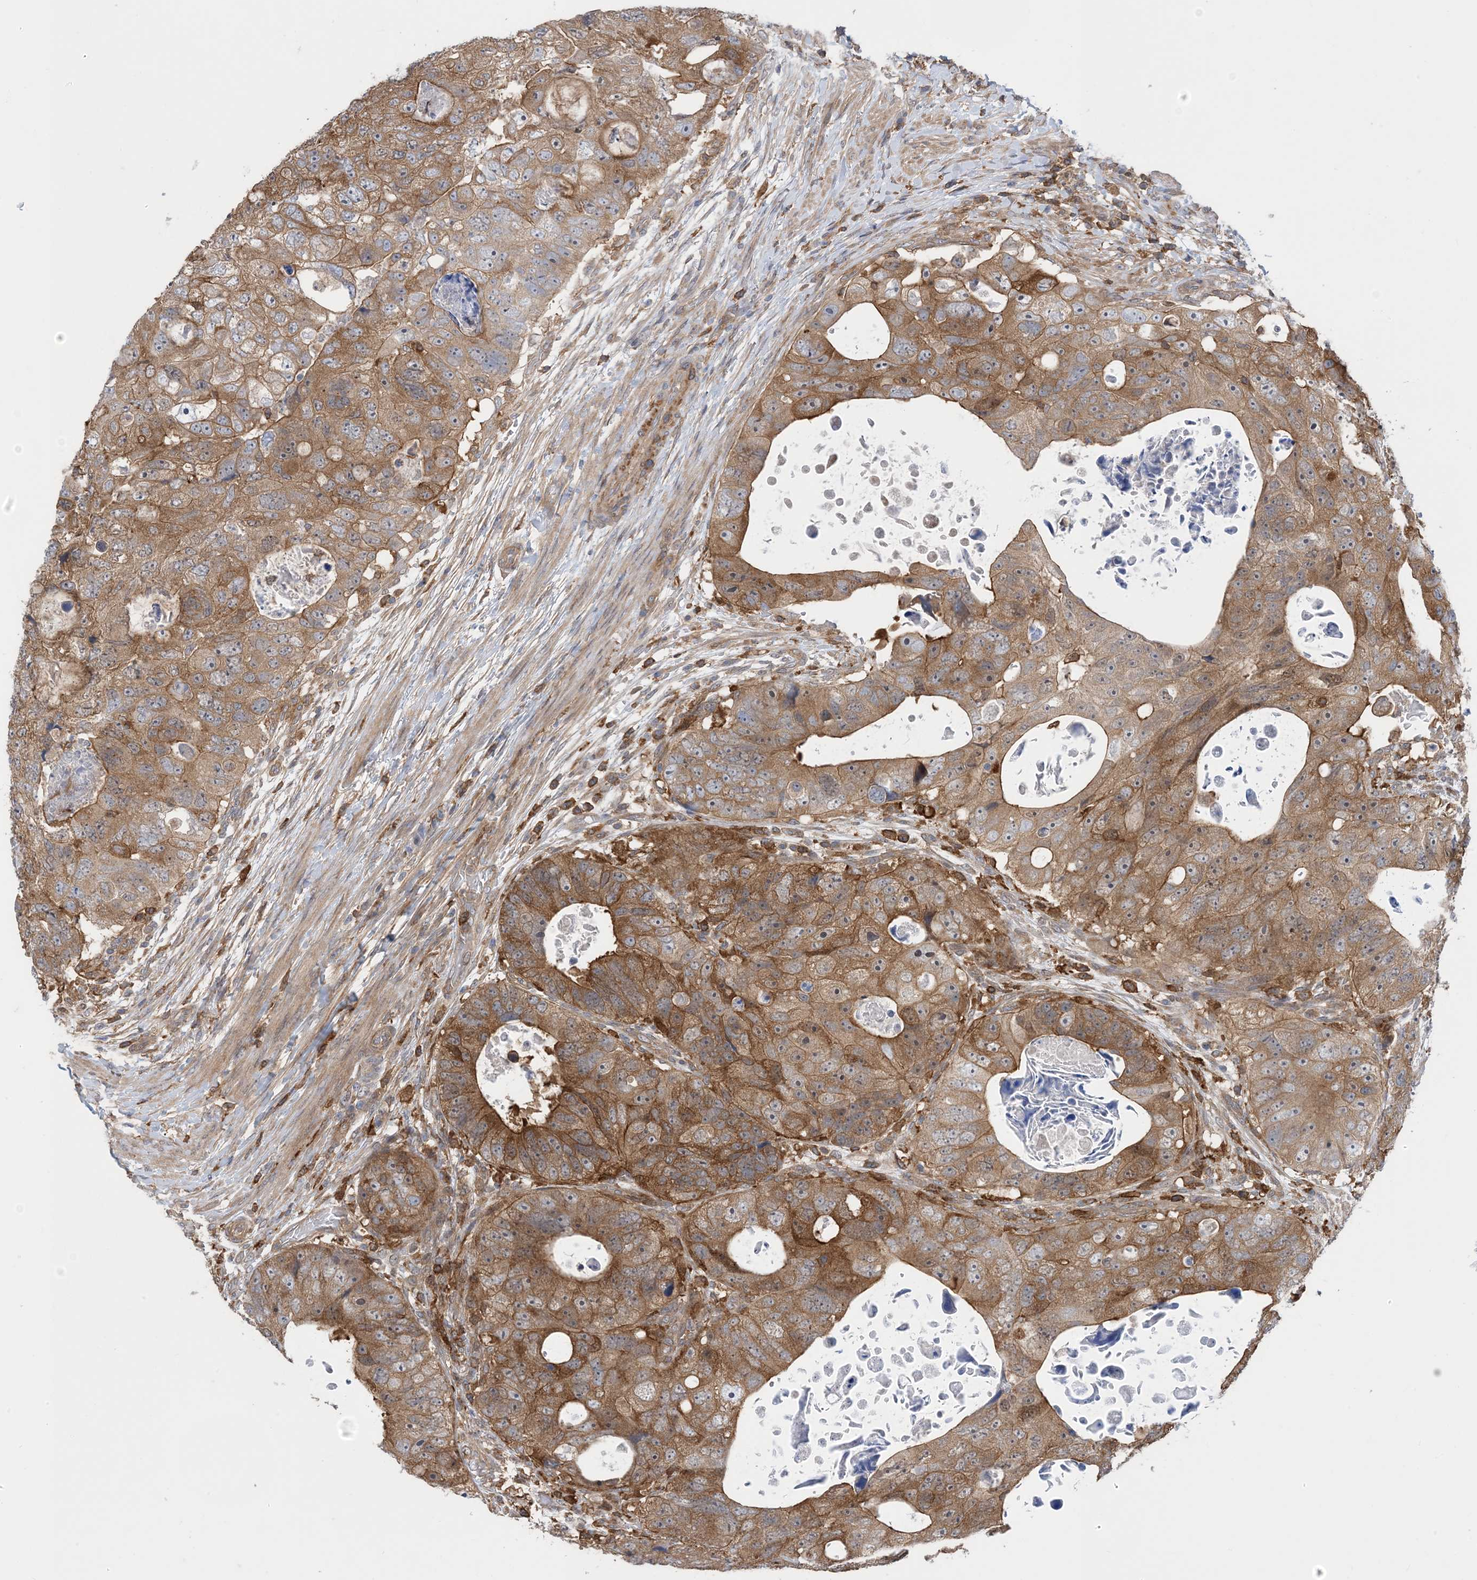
{"staining": {"intensity": "moderate", "quantity": ">75%", "location": "cytoplasmic/membranous"}, "tissue": "colorectal cancer", "cell_type": "Tumor cells", "image_type": "cancer", "snomed": [{"axis": "morphology", "description": "Adenocarcinoma, NOS"}, {"axis": "topography", "description": "Rectum"}], "caption": "A micrograph of colorectal cancer stained for a protein demonstrates moderate cytoplasmic/membranous brown staining in tumor cells.", "gene": "HS1BP3", "patient": {"sex": "male", "age": 59}}